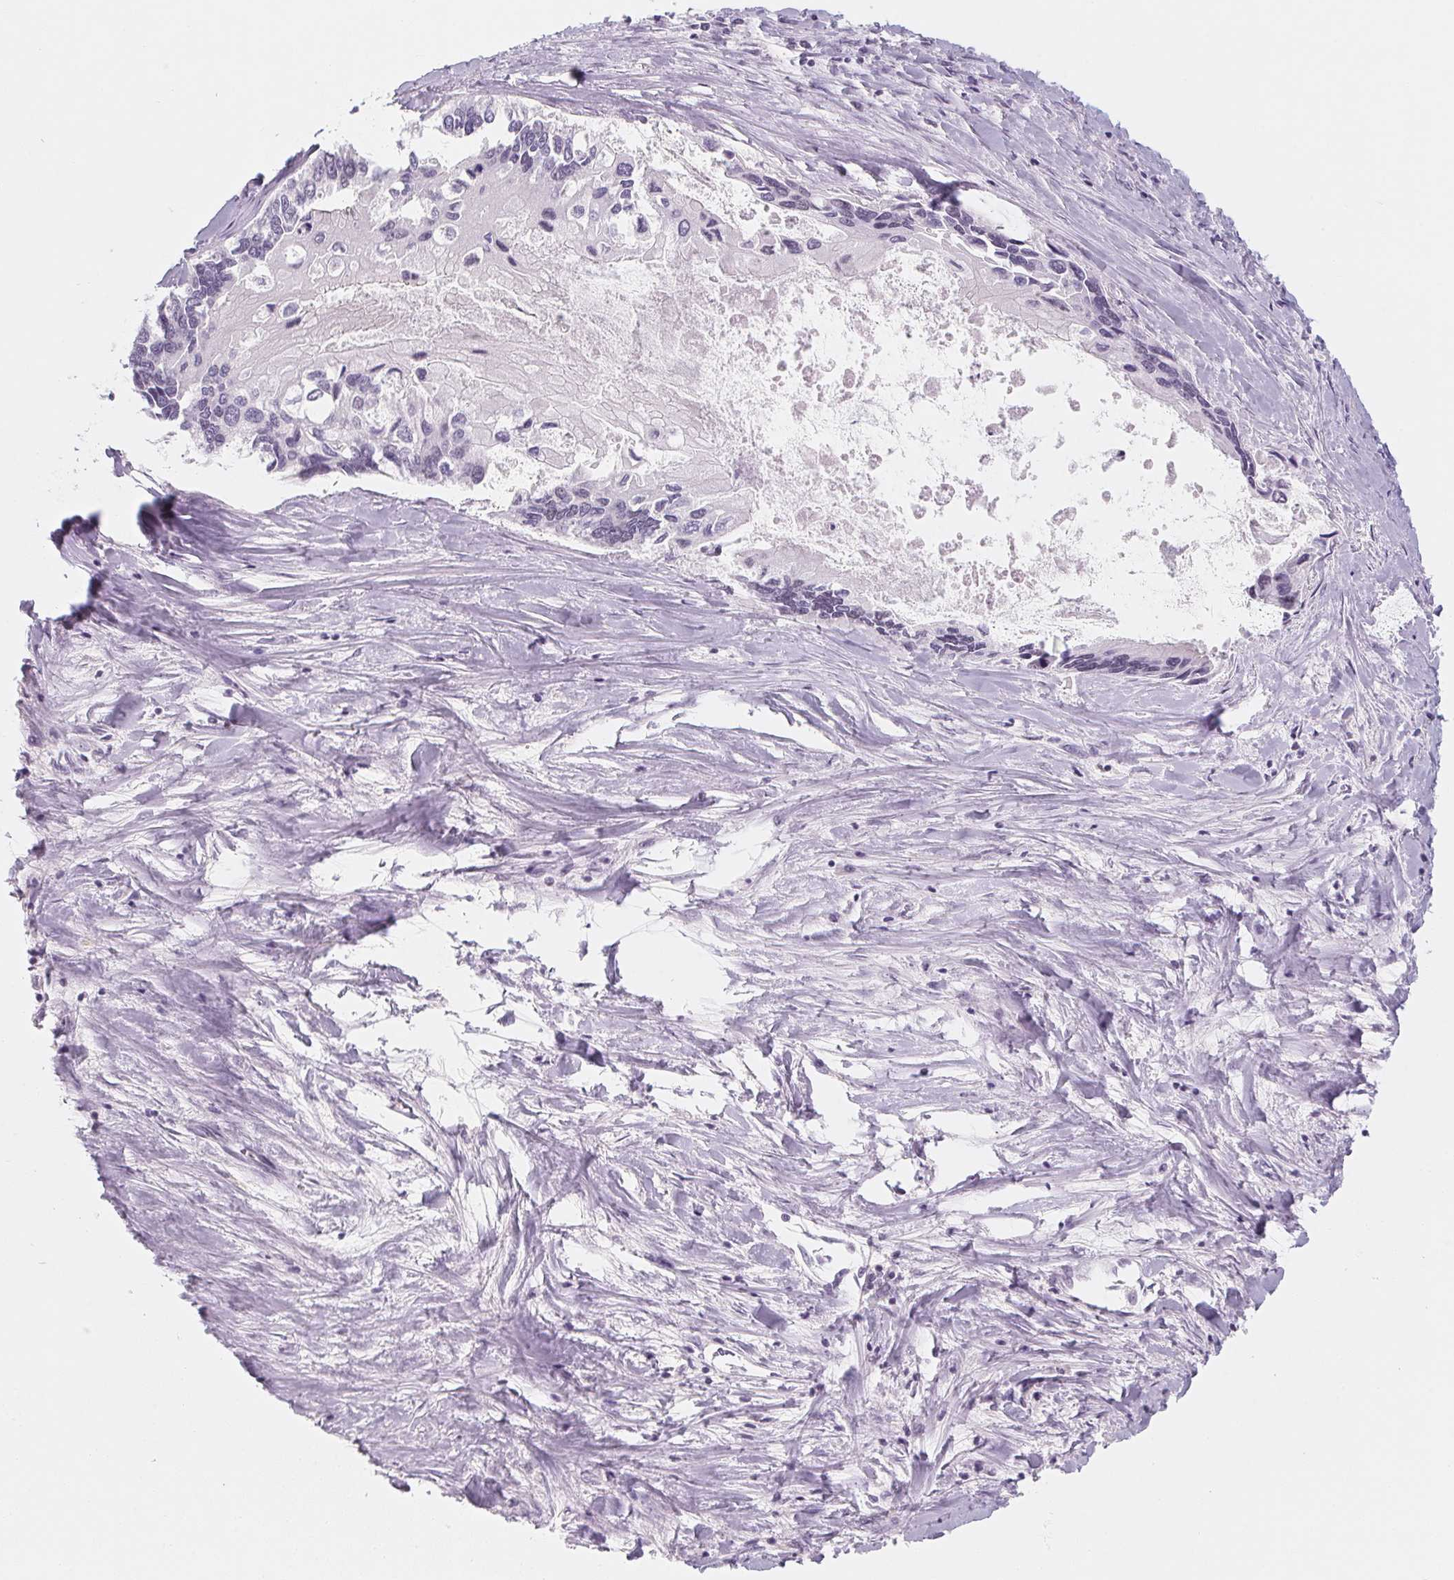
{"staining": {"intensity": "negative", "quantity": "none", "location": "none"}, "tissue": "liver cancer", "cell_type": "Tumor cells", "image_type": "cancer", "snomed": [{"axis": "morphology", "description": "Cholangiocarcinoma"}, {"axis": "topography", "description": "Liver"}], "caption": "Protein analysis of cholangiocarcinoma (liver) exhibits no significant staining in tumor cells.", "gene": "ZIC4", "patient": {"sex": "male", "age": 66}}